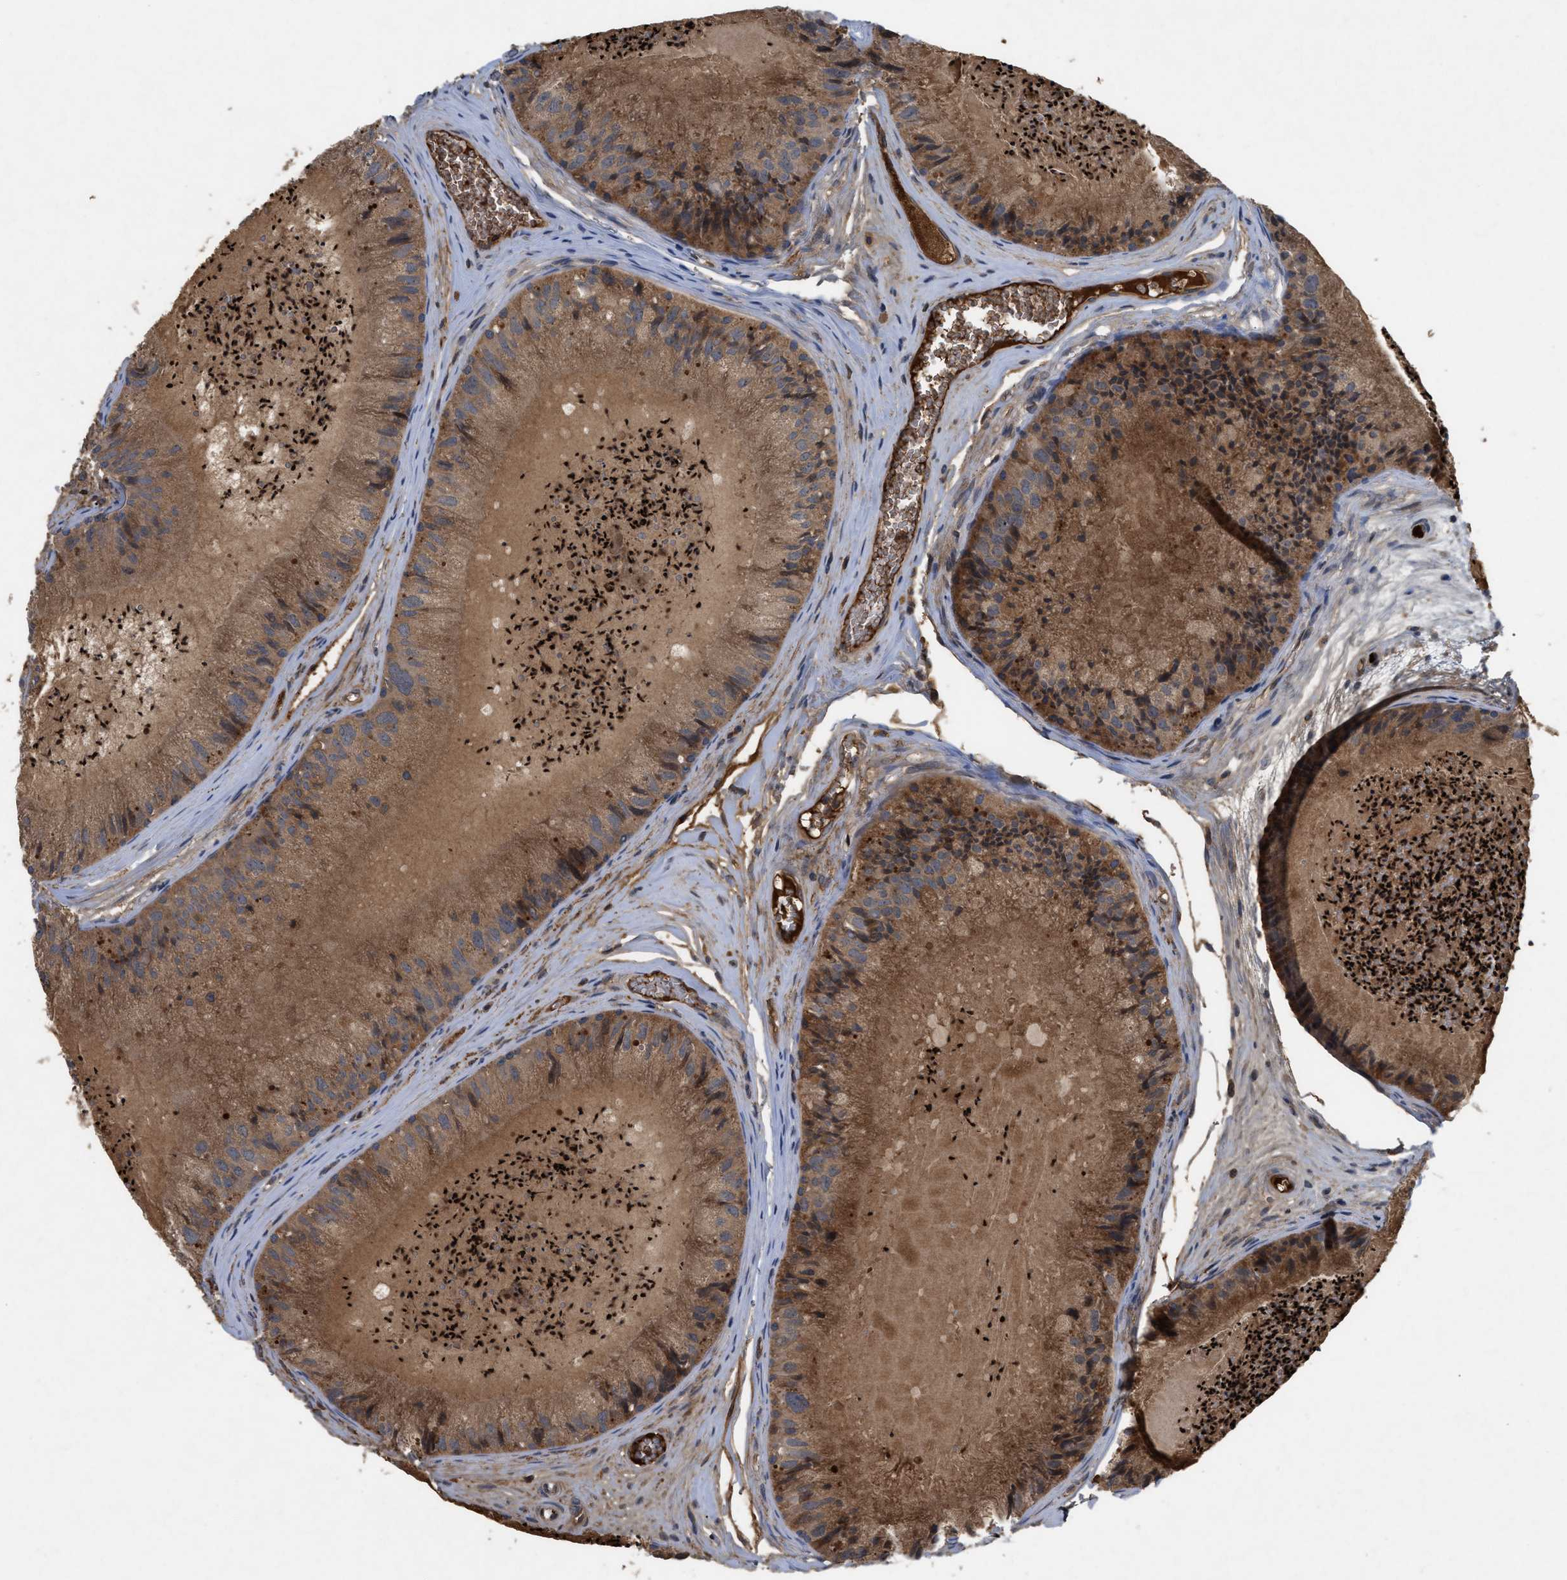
{"staining": {"intensity": "moderate", "quantity": ">75%", "location": "cytoplasmic/membranous"}, "tissue": "epididymis", "cell_type": "Glandular cells", "image_type": "normal", "snomed": [{"axis": "morphology", "description": "Normal tissue, NOS"}, {"axis": "topography", "description": "Epididymis"}], "caption": "An IHC micrograph of unremarkable tissue is shown. Protein staining in brown highlights moderate cytoplasmic/membranous positivity in epididymis within glandular cells.", "gene": "RAB2A", "patient": {"sex": "male", "age": 31}}